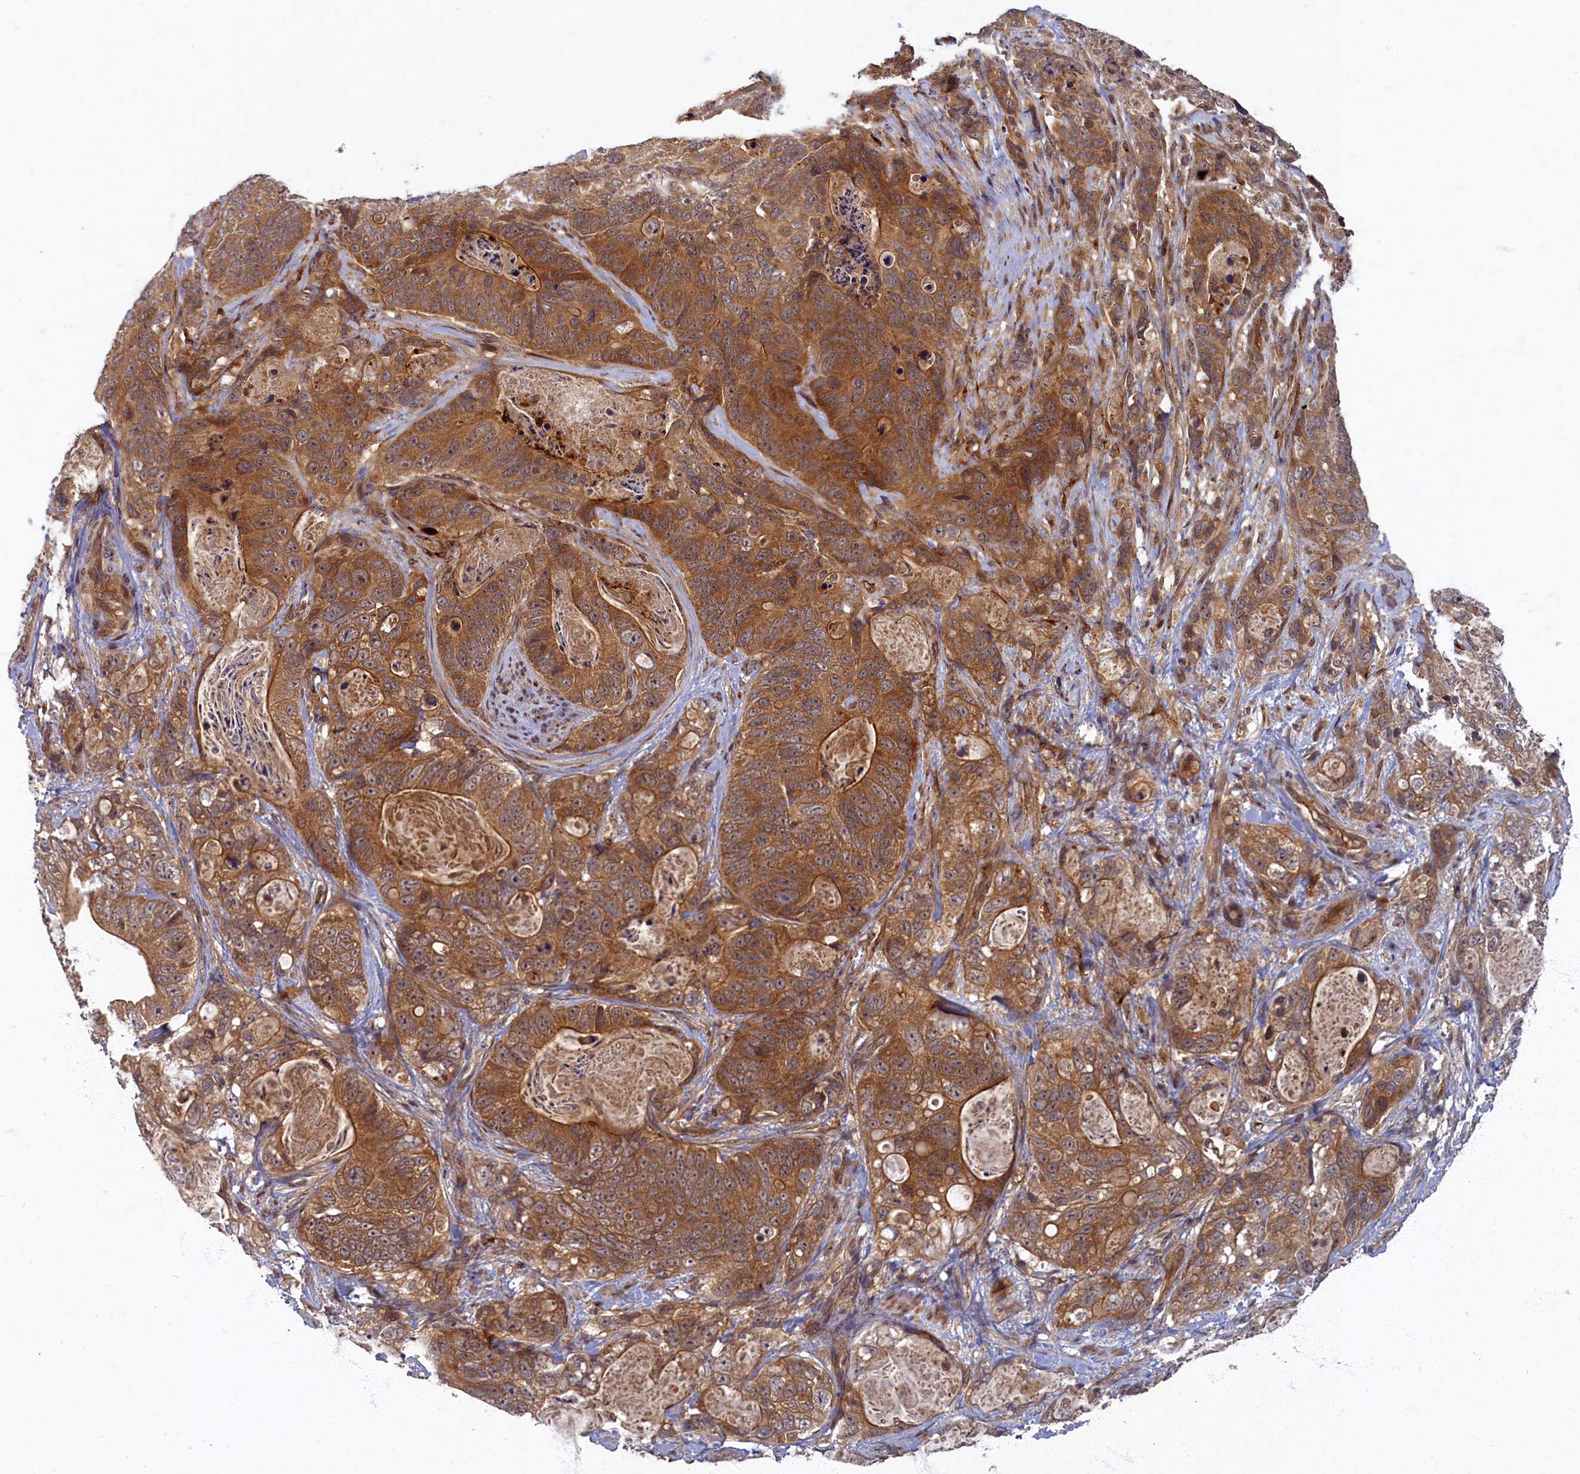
{"staining": {"intensity": "moderate", "quantity": ">75%", "location": "cytoplasmic/membranous"}, "tissue": "stomach cancer", "cell_type": "Tumor cells", "image_type": "cancer", "snomed": [{"axis": "morphology", "description": "Normal tissue, NOS"}, {"axis": "morphology", "description": "Adenocarcinoma, NOS"}, {"axis": "topography", "description": "Stomach"}], "caption": "Human stomach cancer (adenocarcinoma) stained for a protein (brown) shows moderate cytoplasmic/membranous positive expression in approximately >75% of tumor cells.", "gene": "BICD1", "patient": {"sex": "female", "age": 89}}